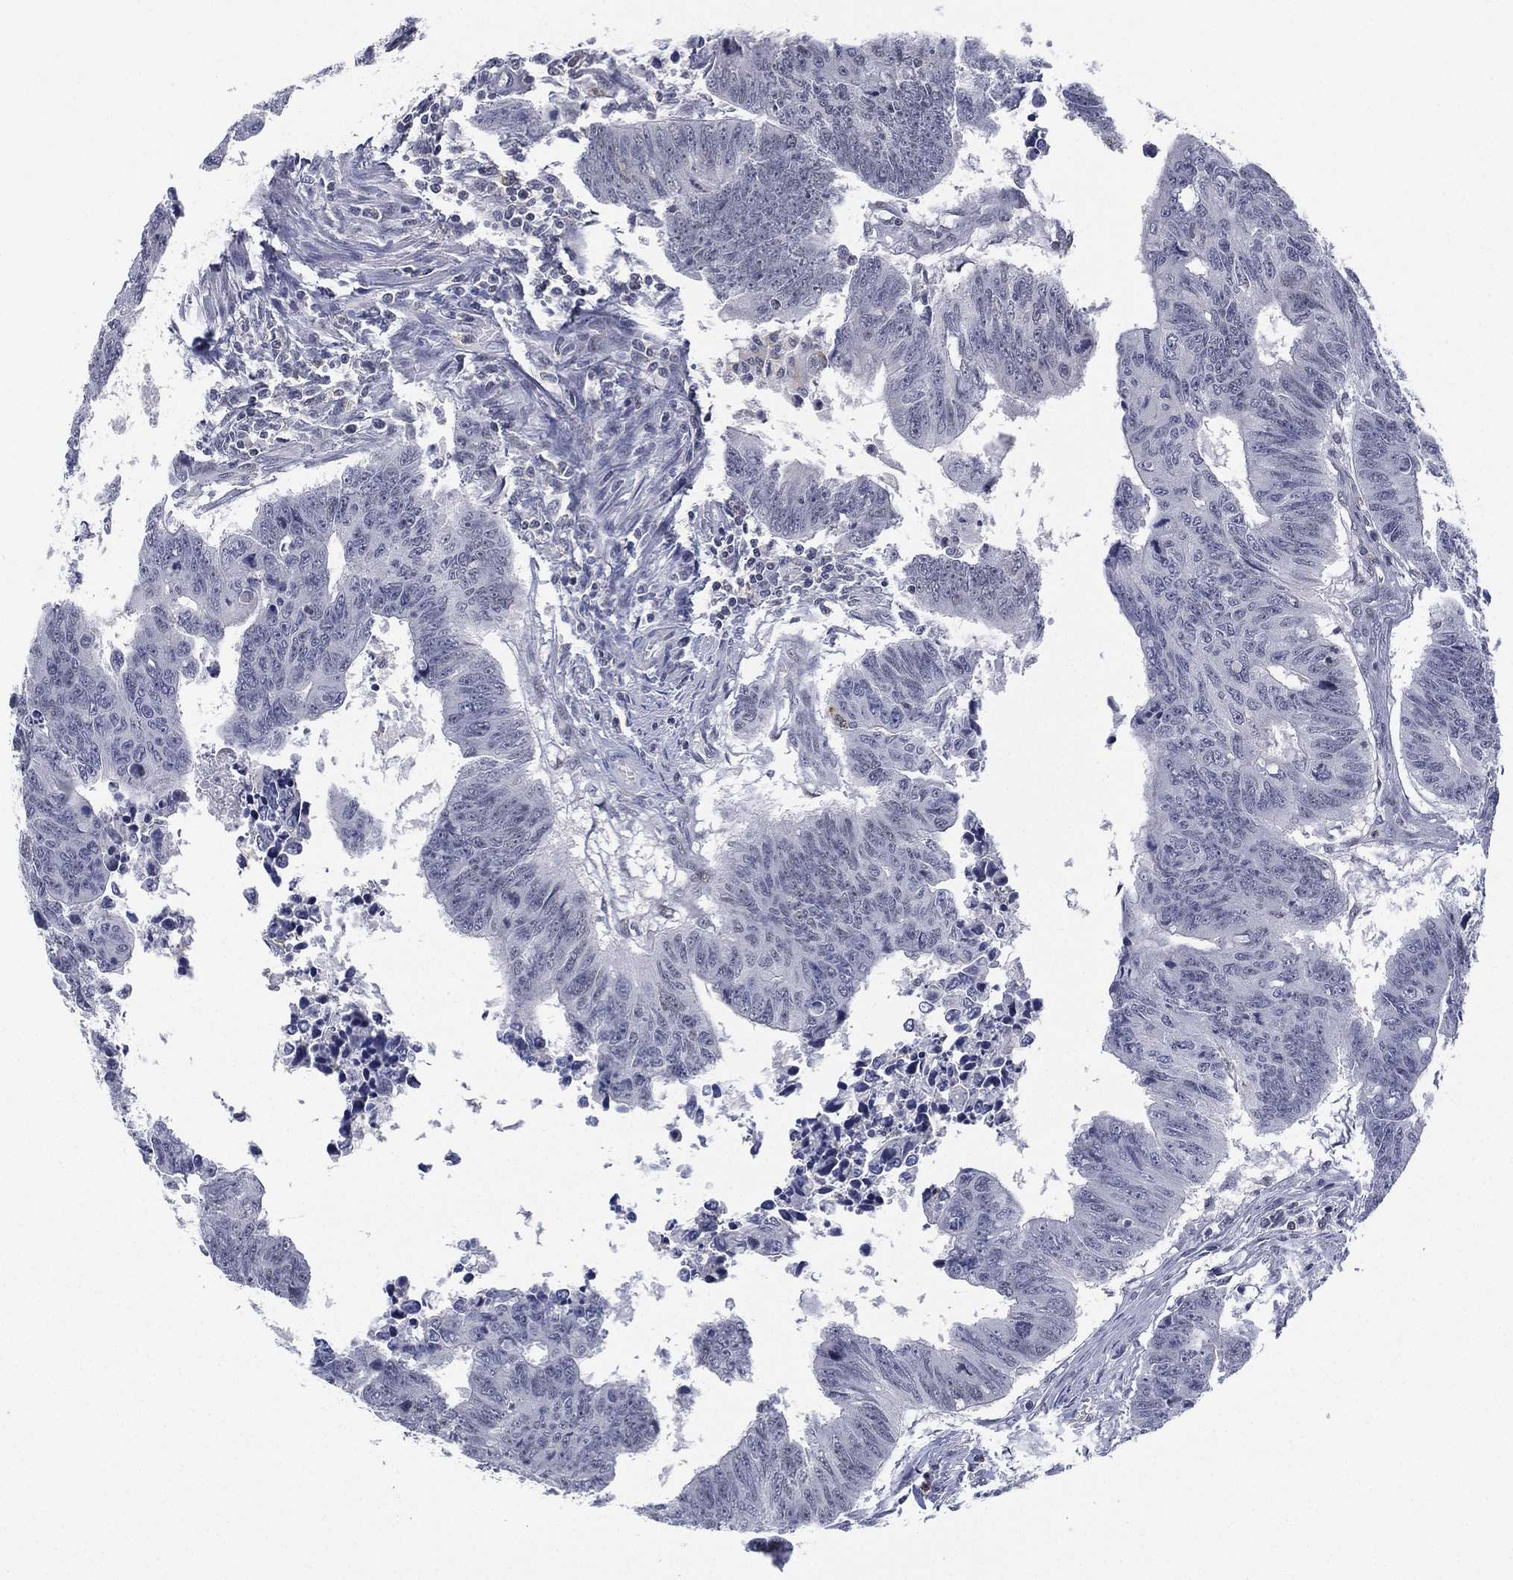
{"staining": {"intensity": "negative", "quantity": "none", "location": "none"}, "tissue": "colorectal cancer", "cell_type": "Tumor cells", "image_type": "cancer", "snomed": [{"axis": "morphology", "description": "Adenocarcinoma, NOS"}, {"axis": "topography", "description": "Rectum"}], "caption": "Tumor cells show no significant protein positivity in colorectal cancer (adenocarcinoma).", "gene": "ZNF711", "patient": {"sex": "female", "age": 85}}